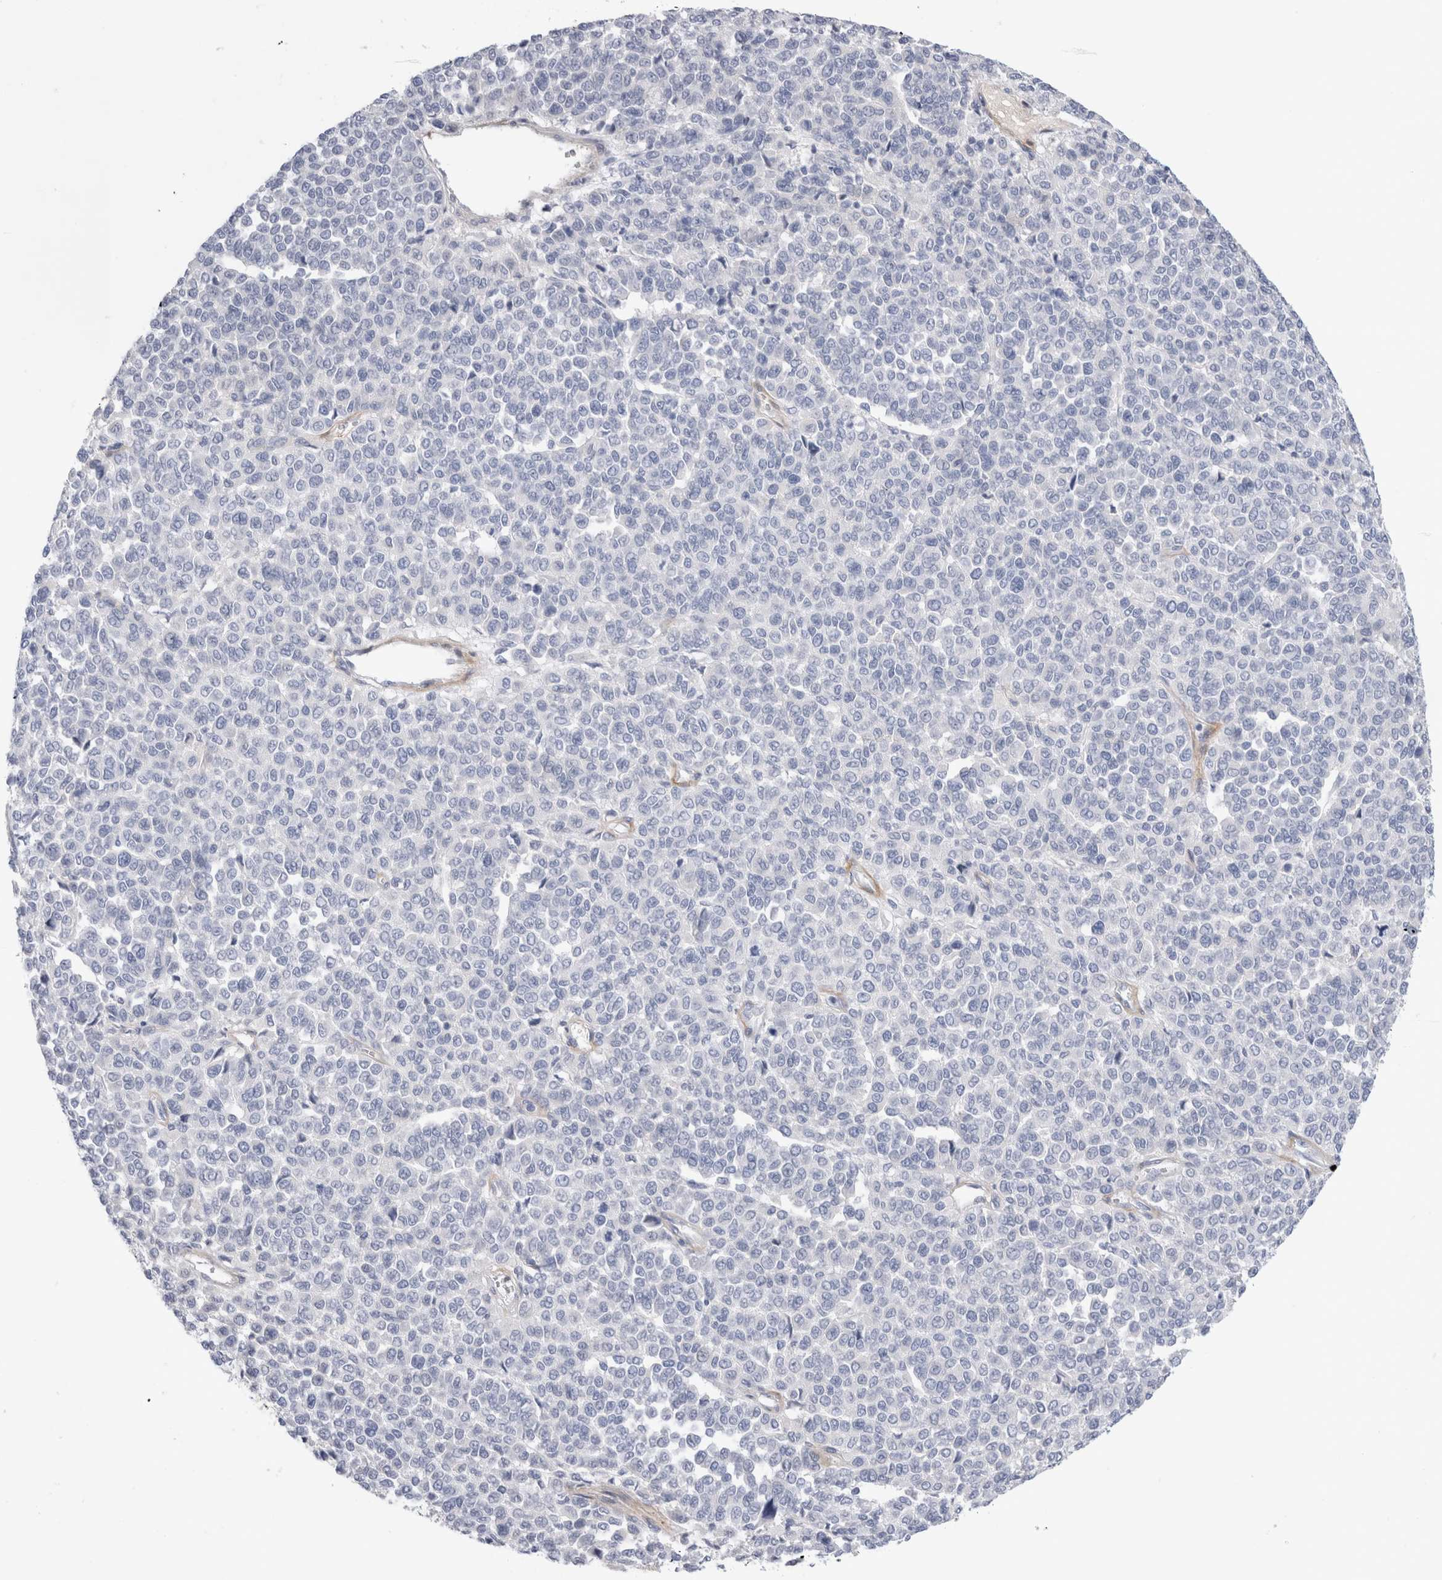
{"staining": {"intensity": "negative", "quantity": "none", "location": "none"}, "tissue": "melanoma", "cell_type": "Tumor cells", "image_type": "cancer", "snomed": [{"axis": "morphology", "description": "Malignant melanoma, Metastatic site"}, {"axis": "topography", "description": "Pancreas"}], "caption": "An image of human melanoma is negative for staining in tumor cells. (DAB immunohistochemistry (IHC) visualized using brightfield microscopy, high magnification).", "gene": "ECHDC2", "patient": {"sex": "female", "age": 30}}